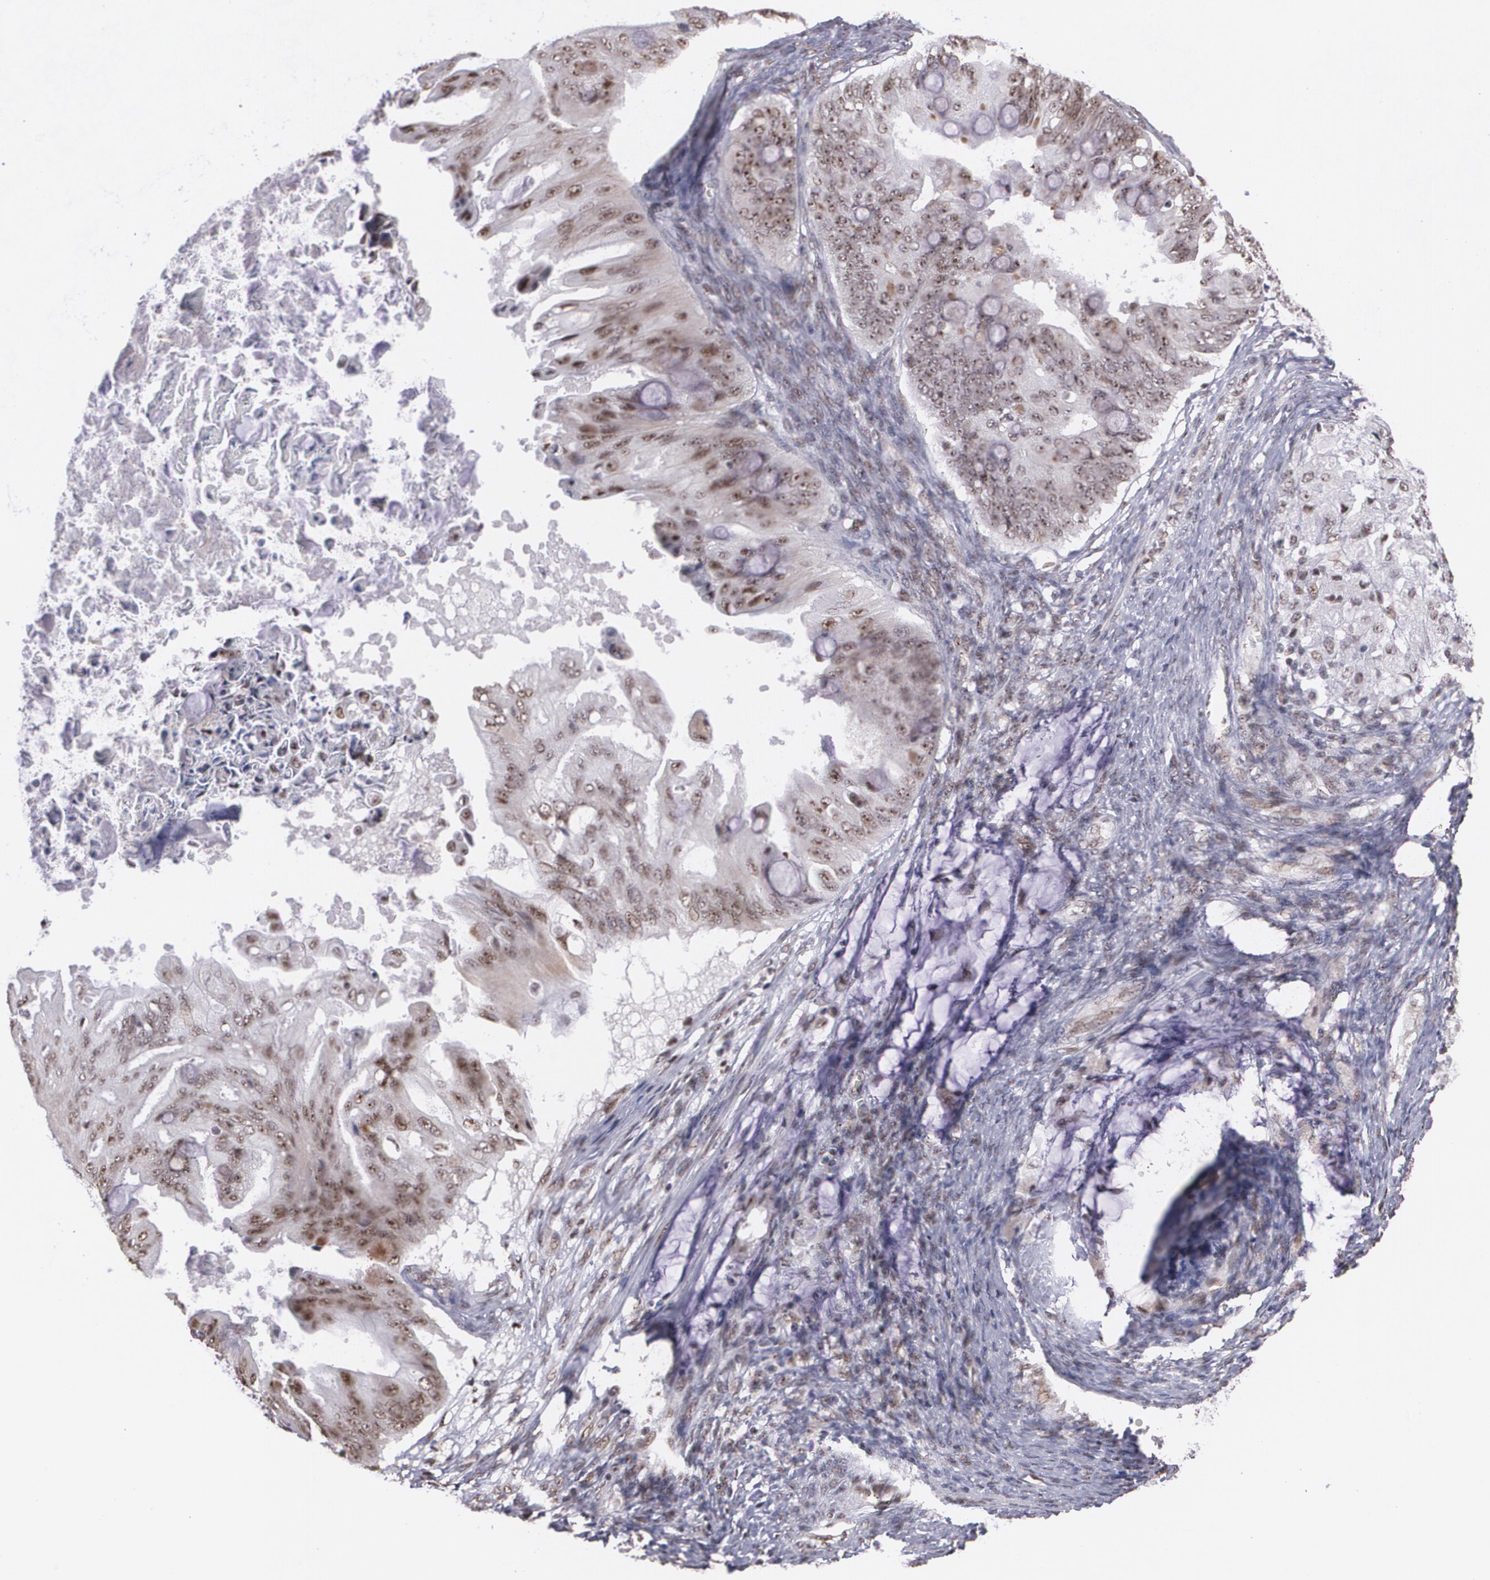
{"staining": {"intensity": "moderate", "quantity": ">75%", "location": "cytoplasmic/membranous,nuclear"}, "tissue": "ovarian cancer", "cell_type": "Tumor cells", "image_type": "cancer", "snomed": [{"axis": "morphology", "description": "Cystadenocarcinoma, mucinous, NOS"}, {"axis": "topography", "description": "Ovary"}], "caption": "Protein expression by immunohistochemistry (IHC) displays moderate cytoplasmic/membranous and nuclear expression in about >75% of tumor cells in mucinous cystadenocarcinoma (ovarian).", "gene": "C6orf15", "patient": {"sex": "female", "age": 37}}